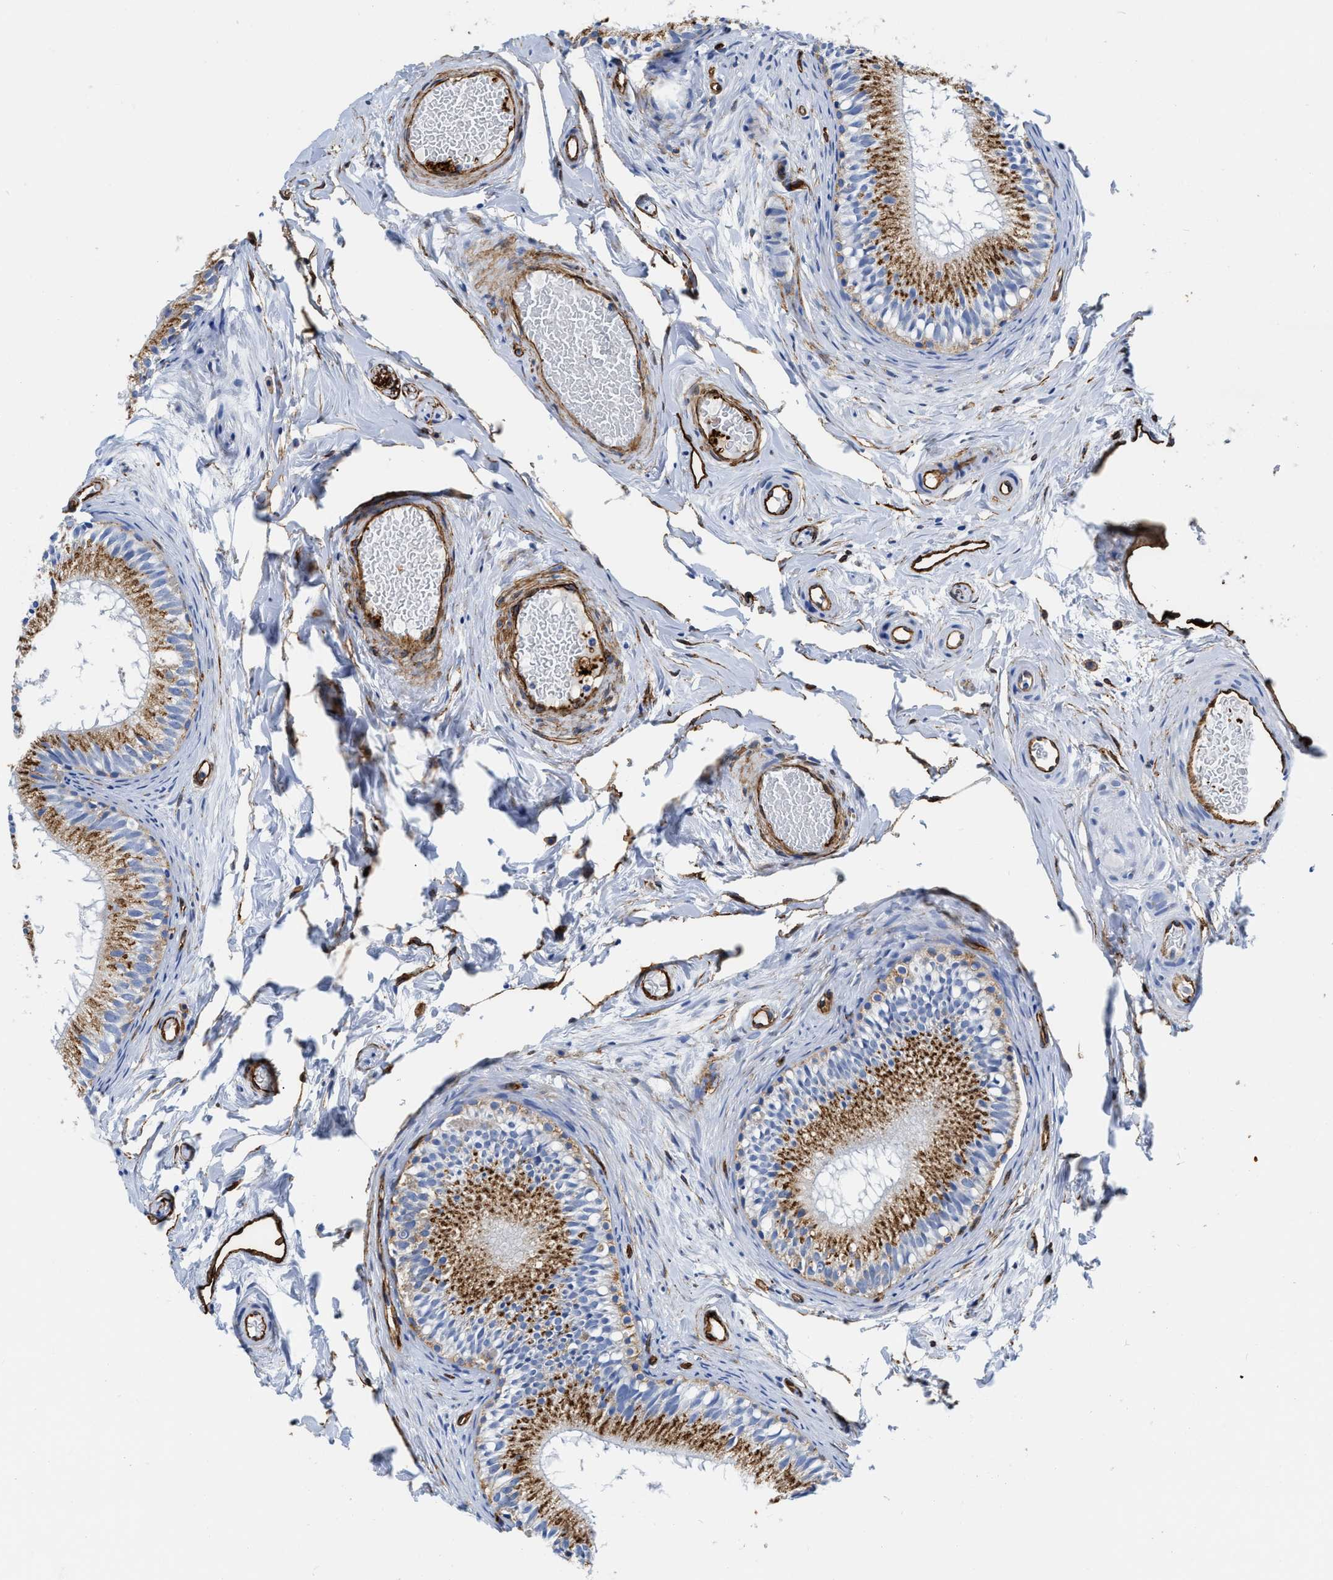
{"staining": {"intensity": "moderate", "quantity": "25%-75%", "location": "cytoplasmic/membranous"}, "tissue": "epididymis", "cell_type": "Glandular cells", "image_type": "normal", "snomed": [{"axis": "morphology", "description": "Normal tissue, NOS"}, {"axis": "topography", "description": "Epididymis"}], "caption": "Protein expression analysis of normal human epididymis reveals moderate cytoplasmic/membranous positivity in about 25%-75% of glandular cells. Immunohistochemistry stains the protein of interest in brown and the nuclei are stained blue.", "gene": "TVP23B", "patient": {"sex": "male", "age": 46}}